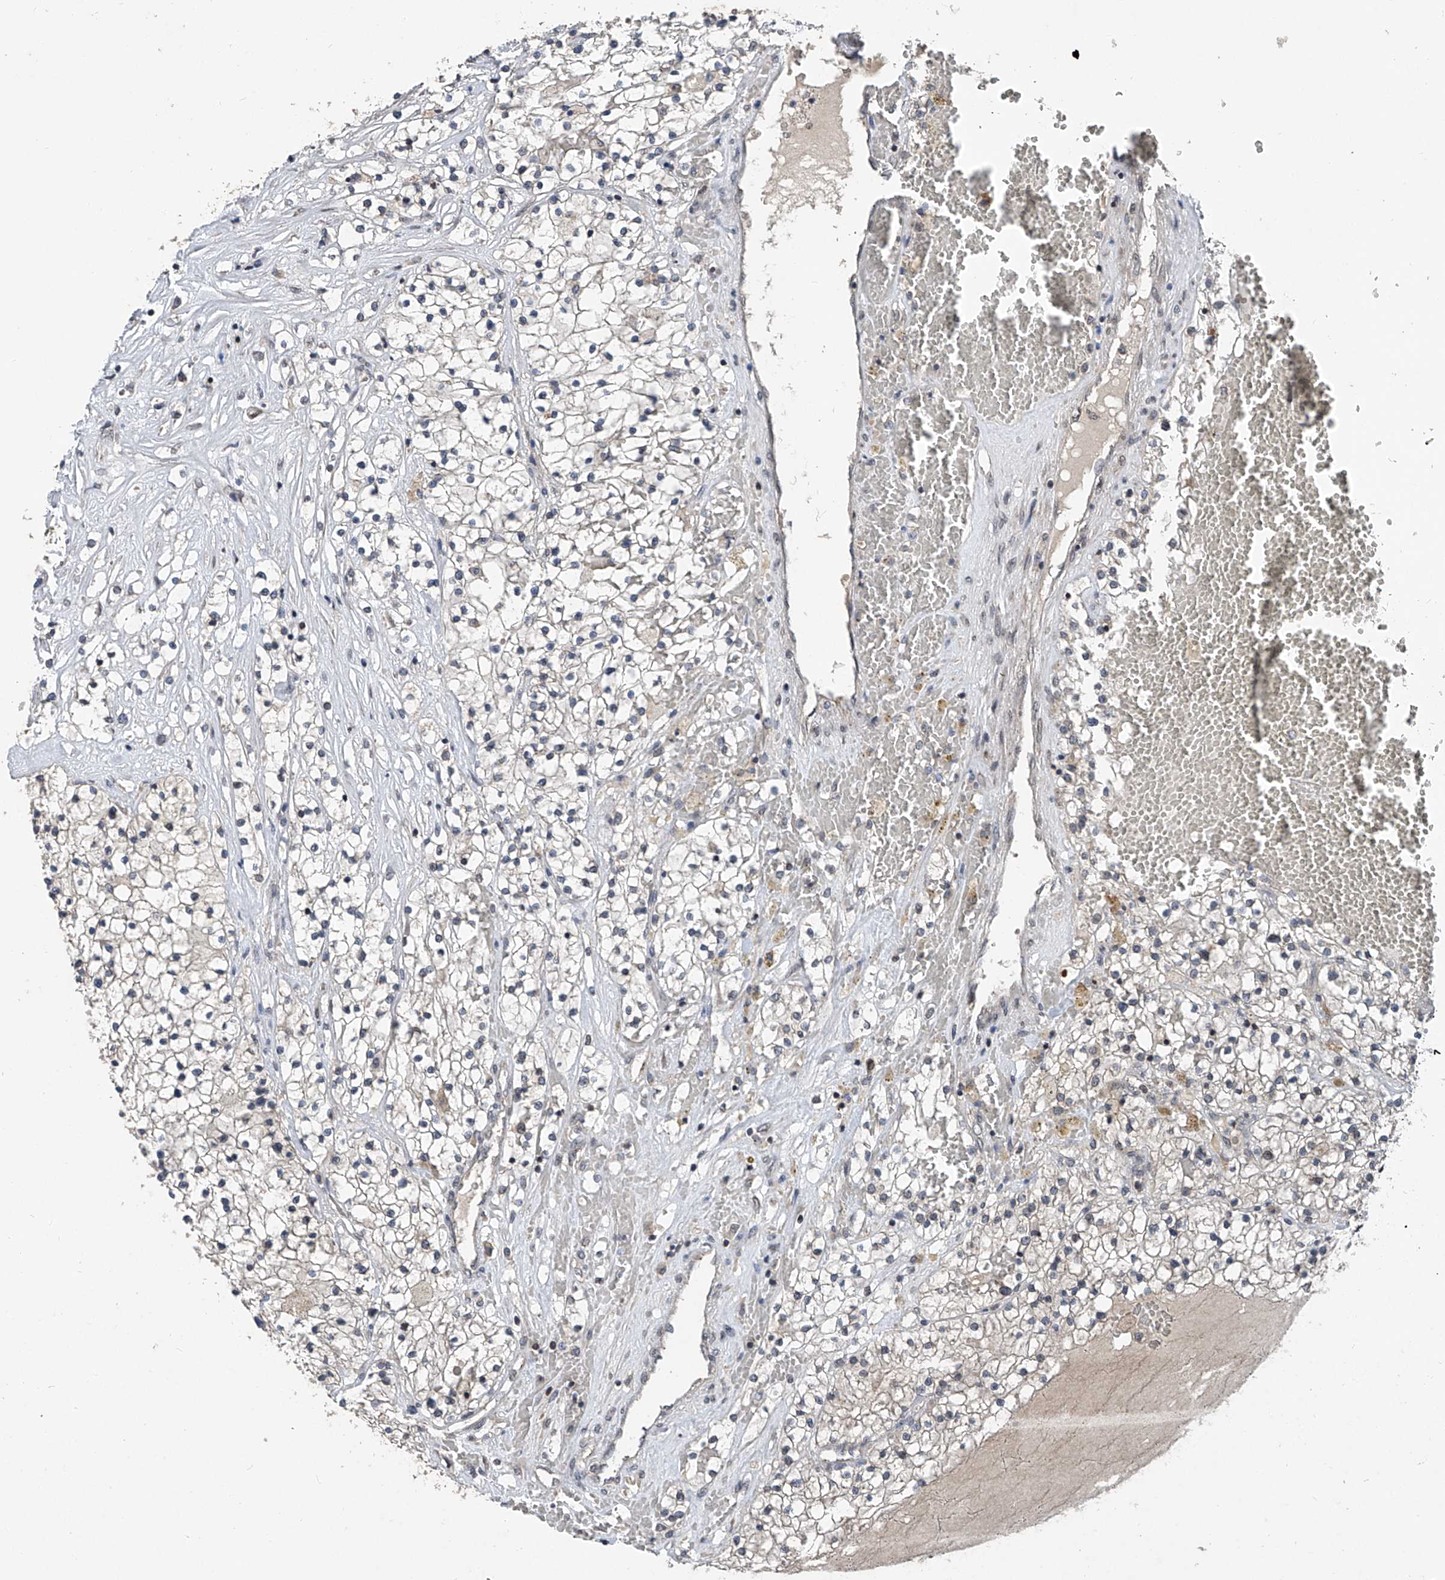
{"staining": {"intensity": "negative", "quantity": "none", "location": "none"}, "tissue": "renal cancer", "cell_type": "Tumor cells", "image_type": "cancer", "snomed": [{"axis": "morphology", "description": "Normal tissue, NOS"}, {"axis": "morphology", "description": "Adenocarcinoma, NOS"}, {"axis": "topography", "description": "Kidney"}], "caption": "Micrograph shows no significant protein staining in tumor cells of renal cancer (adenocarcinoma).", "gene": "BCKDHB", "patient": {"sex": "male", "age": 68}}